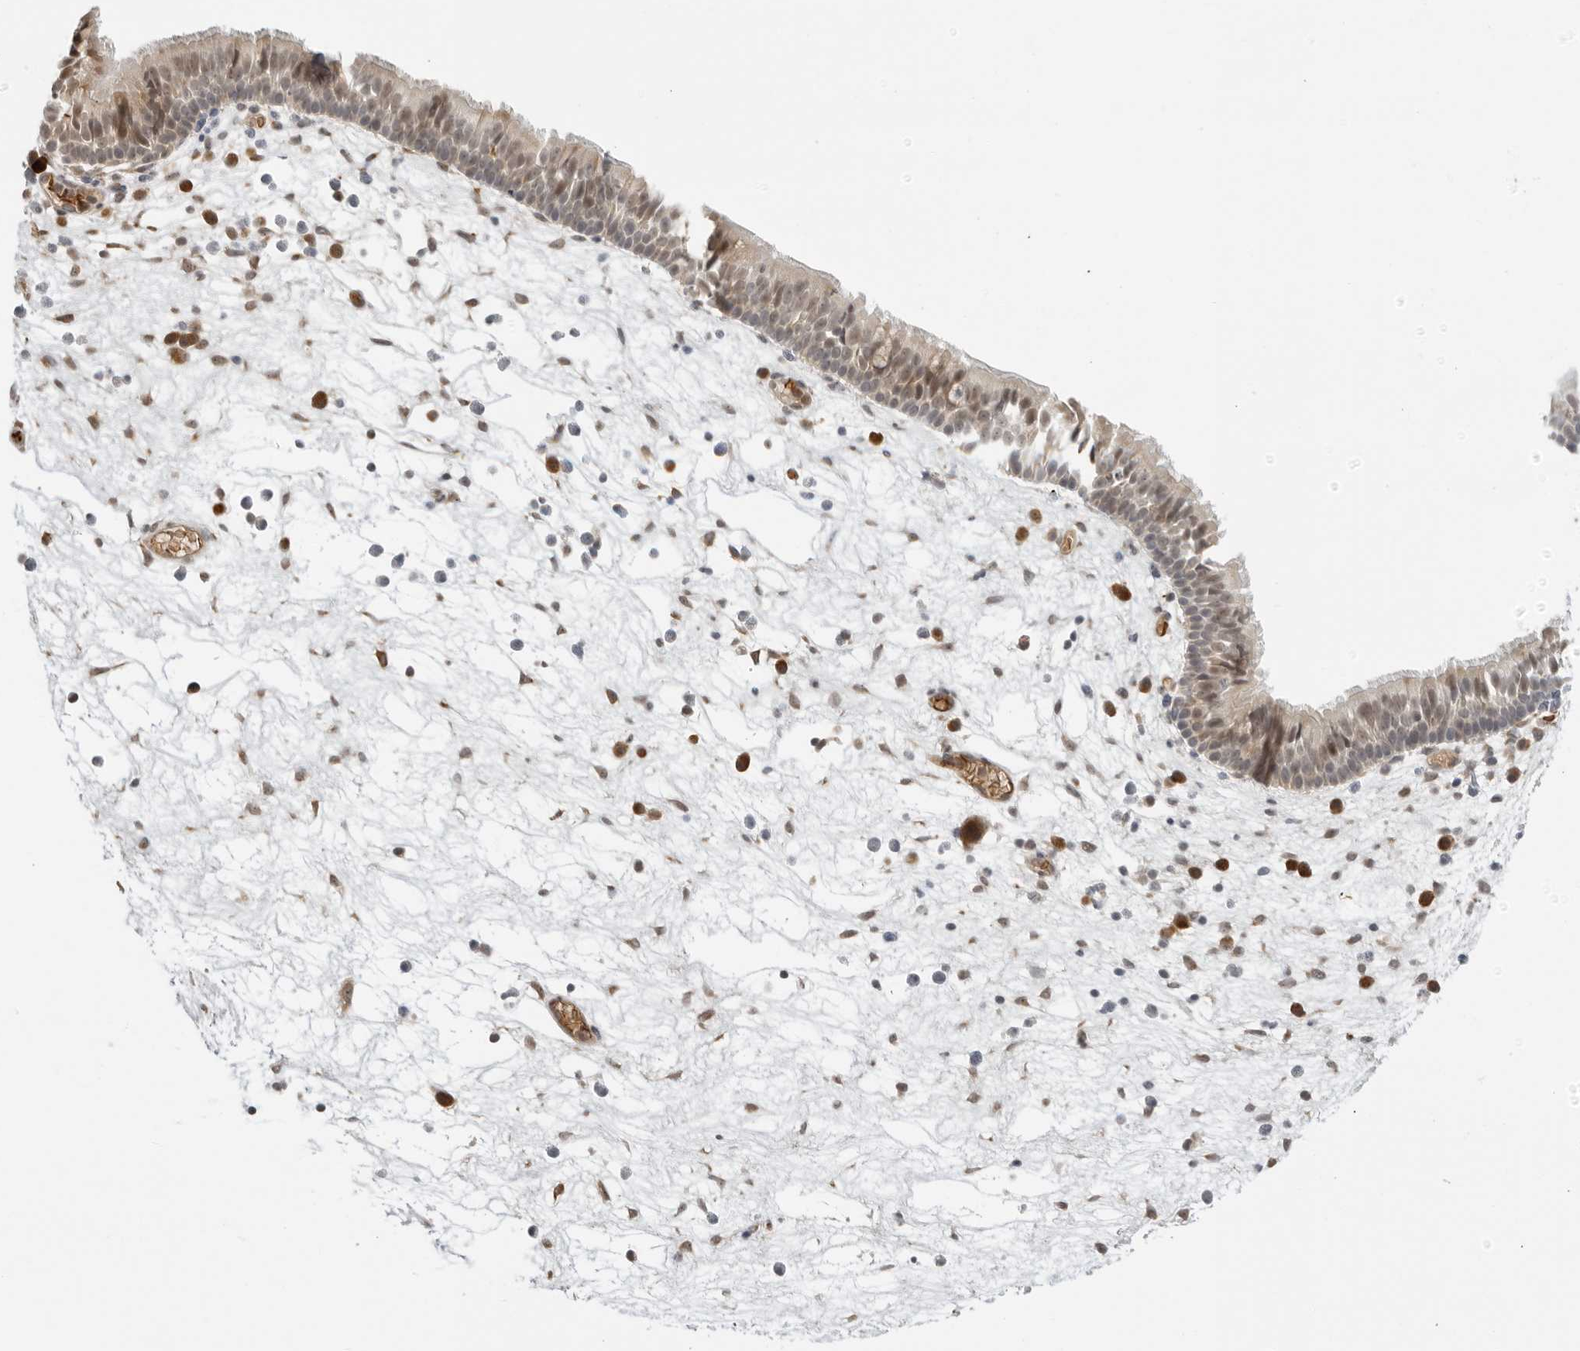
{"staining": {"intensity": "moderate", "quantity": ">75%", "location": "nuclear"}, "tissue": "nasopharynx", "cell_type": "Respiratory epithelial cells", "image_type": "normal", "snomed": [{"axis": "morphology", "description": "Normal tissue, NOS"}, {"axis": "morphology", "description": "Inflammation, NOS"}, {"axis": "morphology", "description": "Malignant melanoma, Metastatic site"}, {"axis": "topography", "description": "Nasopharynx"}], "caption": "A high-resolution micrograph shows immunohistochemistry staining of benign nasopharynx, which reveals moderate nuclear positivity in approximately >75% of respiratory epithelial cells.", "gene": "SUGCT", "patient": {"sex": "male", "age": 70}}